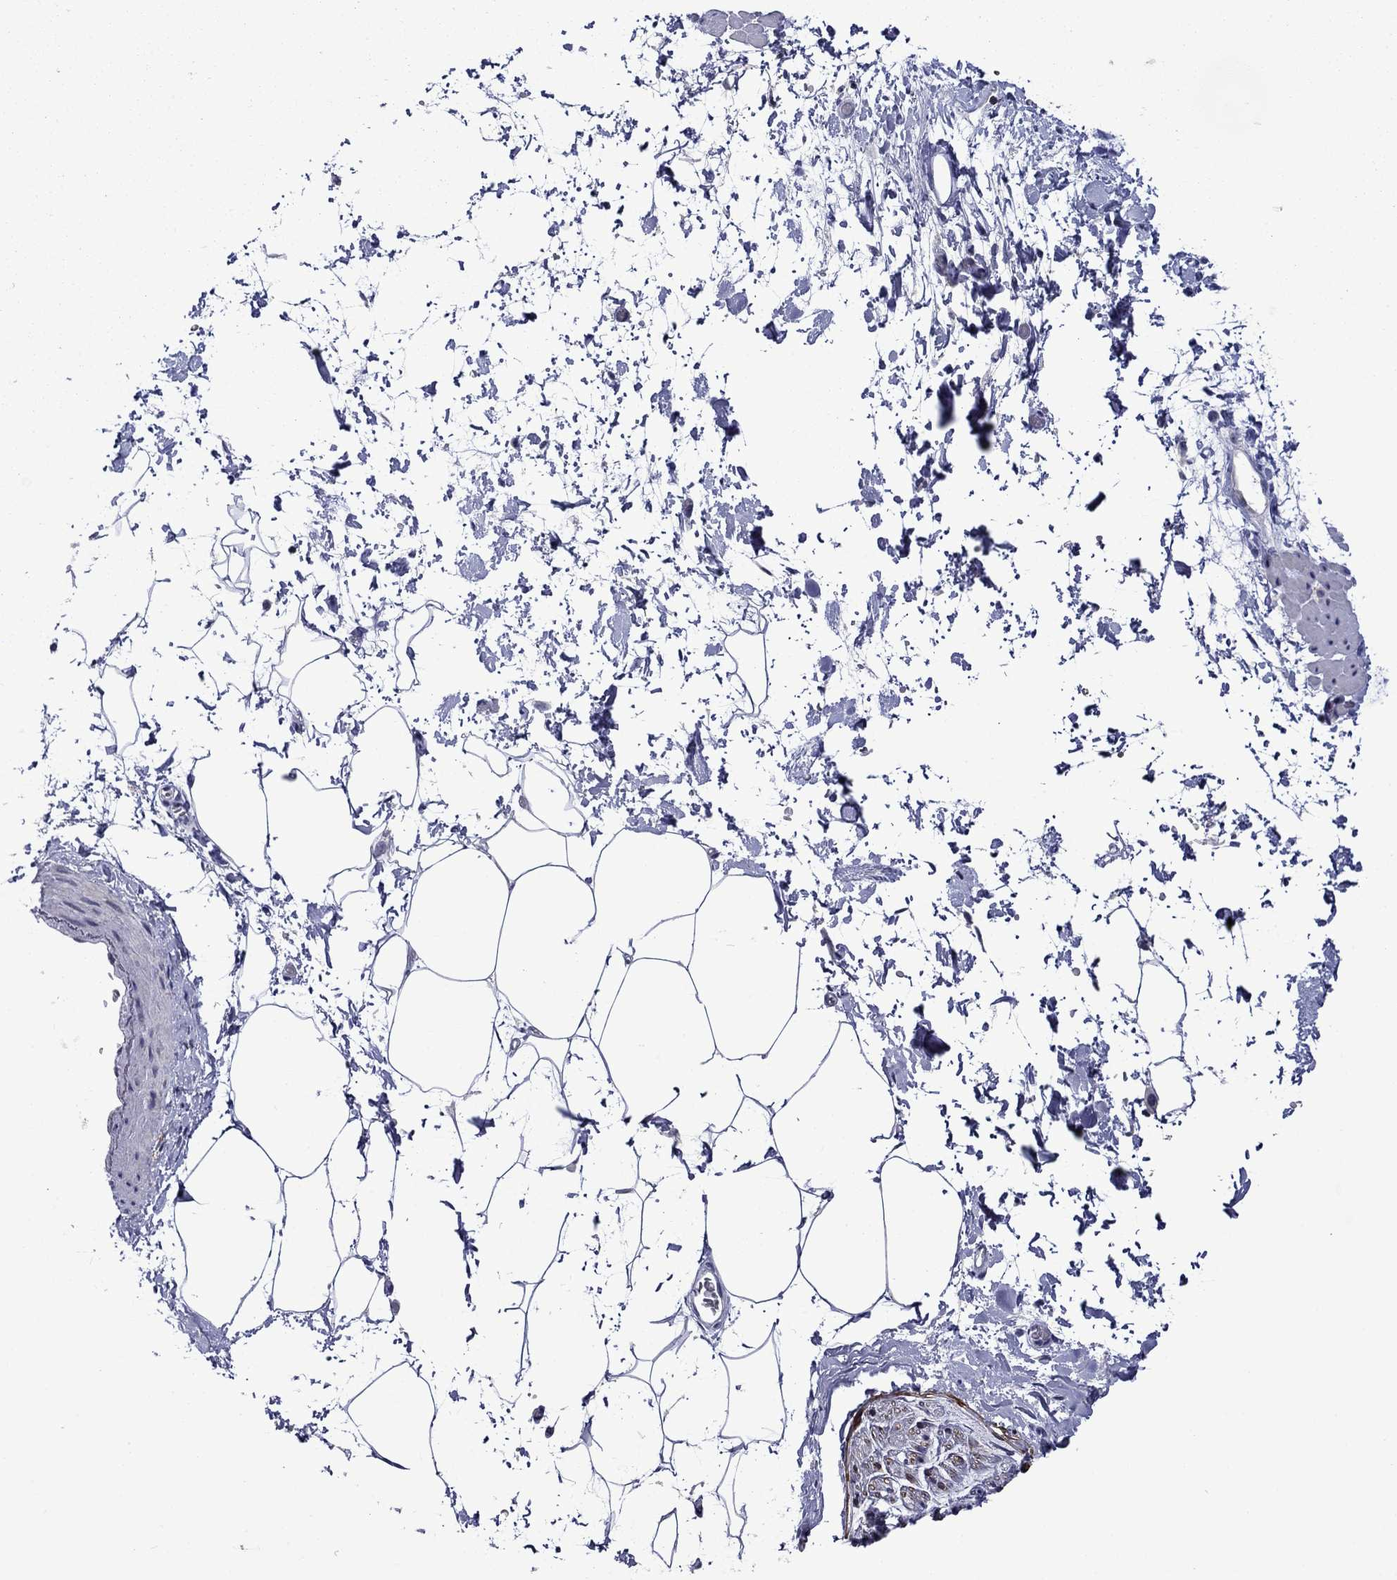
{"staining": {"intensity": "negative", "quantity": "none", "location": "none"}, "tissue": "adipose tissue", "cell_type": "Adipocytes", "image_type": "normal", "snomed": [{"axis": "morphology", "description": "Normal tissue, NOS"}, {"axis": "topography", "description": "Soft tissue"}, {"axis": "topography", "description": "Adipose tissue"}, {"axis": "topography", "description": "Vascular tissue"}, {"axis": "topography", "description": "Peripheral nerve tissue"}], "caption": "A micrograph of adipose tissue stained for a protein demonstrates no brown staining in adipocytes. (Immunohistochemistry (ihc), brightfield microscopy, high magnification).", "gene": "LMO7", "patient": {"sex": "male", "age": 68}}